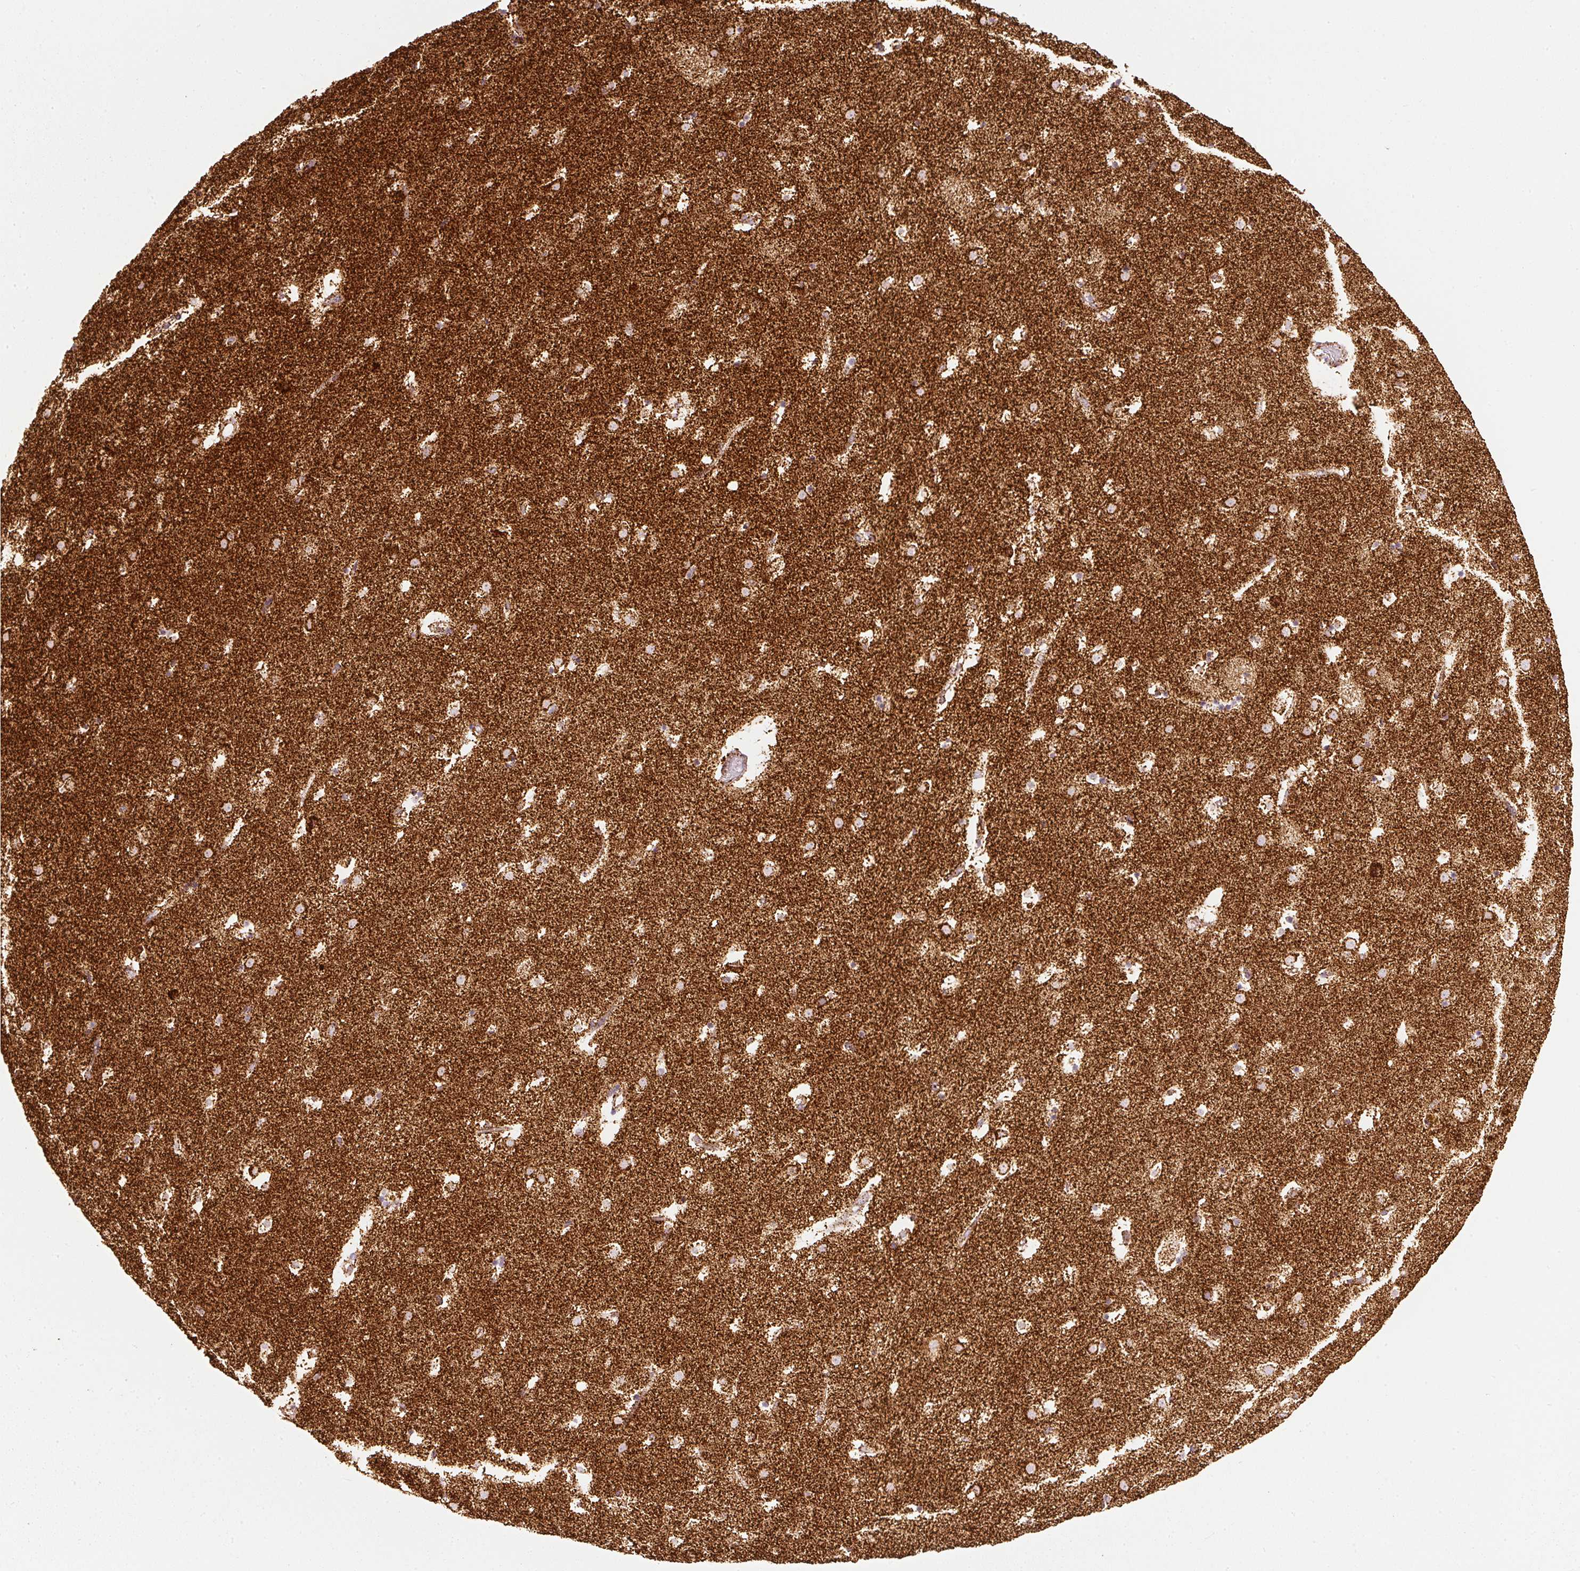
{"staining": {"intensity": "moderate", "quantity": ">75%", "location": "cytoplasmic/membranous"}, "tissue": "caudate", "cell_type": "Glial cells", "image_type": "normal", "snomed": [{"axis": "morphology", "description": "Normal tissue, NOS"}, {"axis": "topography", "description": "Lateral ventricle wall"}], "caption": "Glial cells show medium levels of moderate cytoplasmic/membranous positivity in approximately >75% of cells in benign caudate.", "gene": "UQCRC1", "patient": {"sex": "male", "age": 58}}